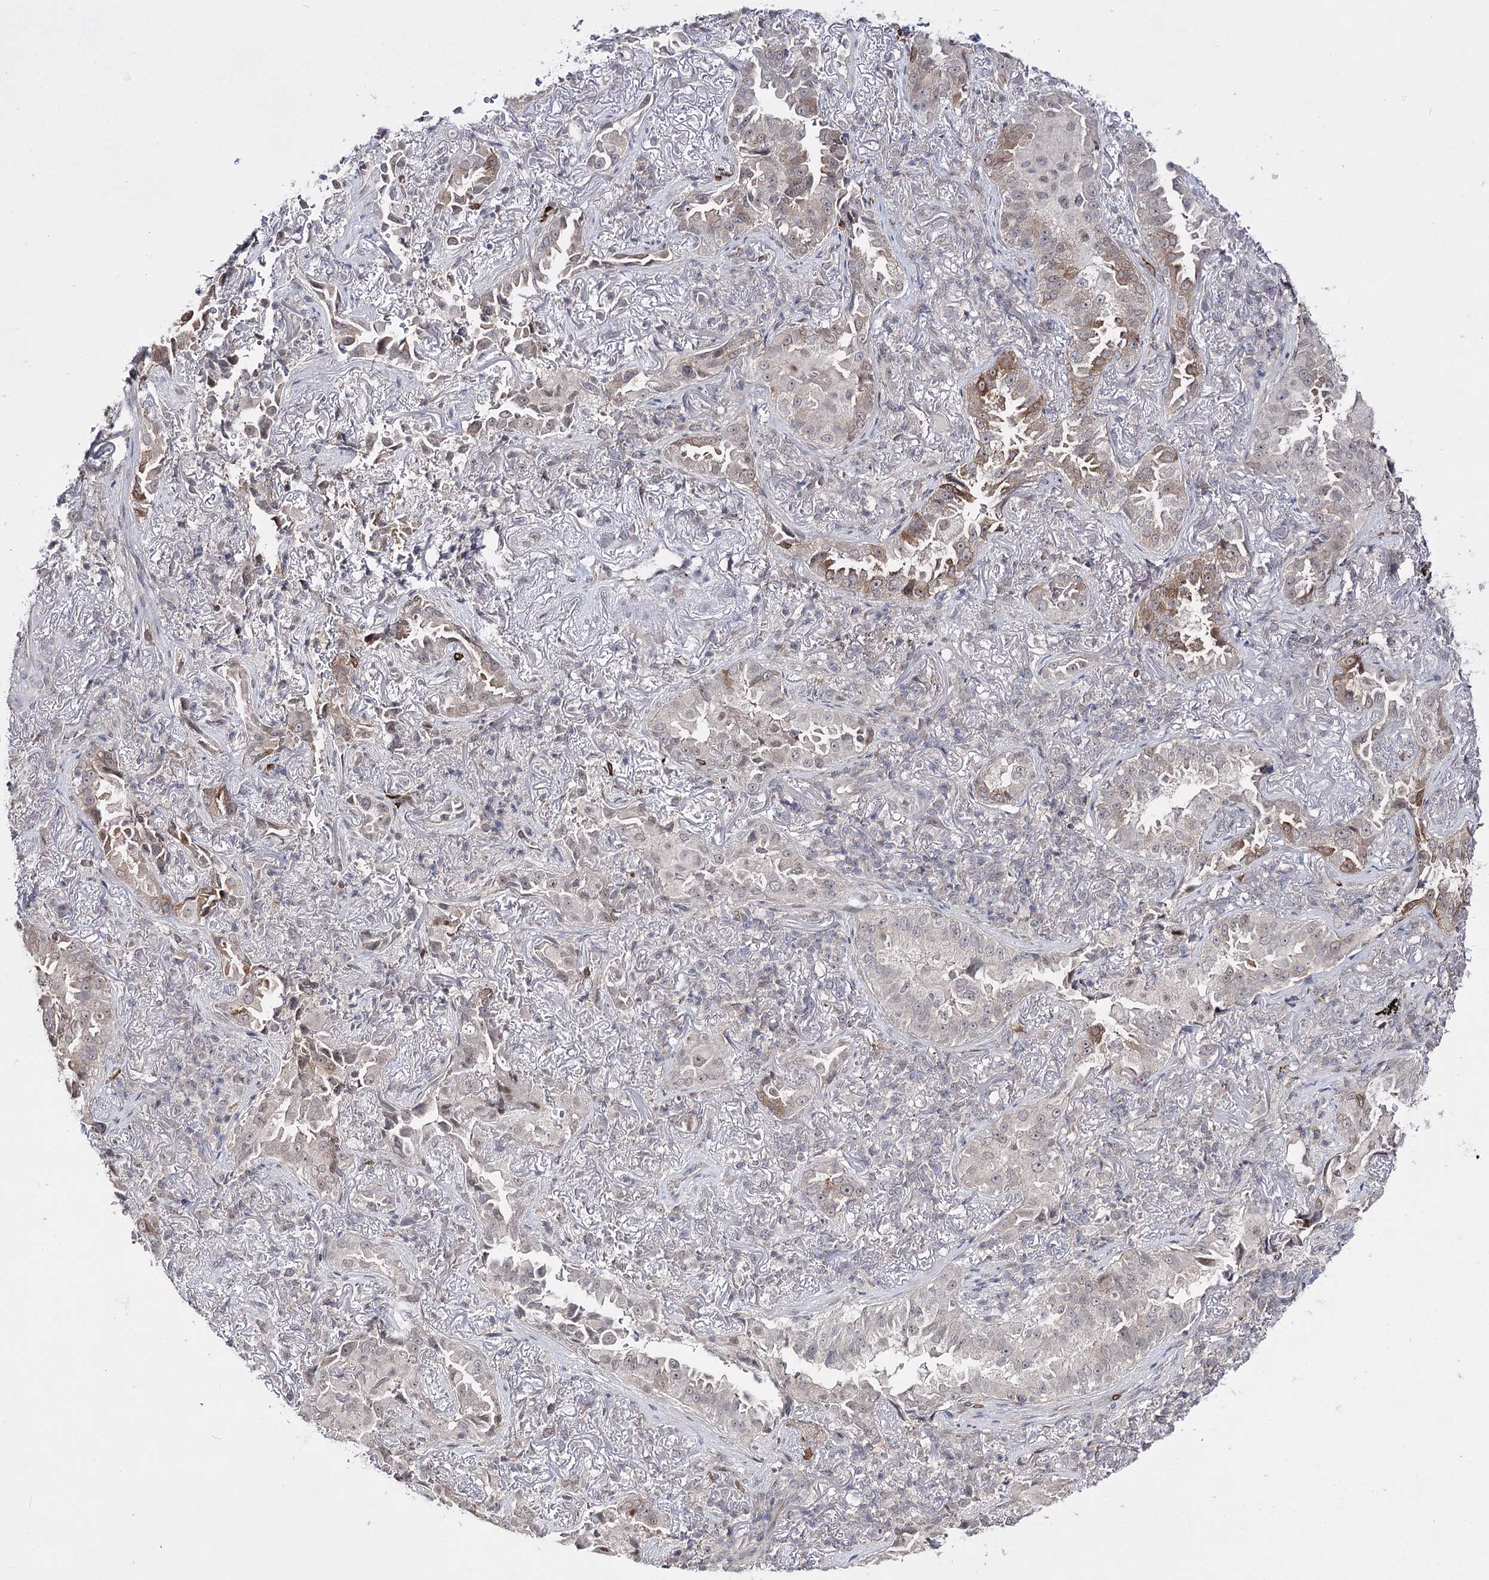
{"staining": {"intensity": "moderate", "quantity": "<25%", "location": "cytoplasmic/membranous"}, "tissue": "lung cancer", "cell_type": "Tumor cells", "image_type": "cancer", "snomed": [{"axis": "morphology", "description": "Adenocarcinoma, NOS"}, {"axis": "topography", "description": "Lung"}], "caption": "Lung adenocarcinoma was stained to show a protein in brown. There is low levels of moderate cytoplasmic/membranous expression in approximately <25% of tumor cells. The protein of interest is shown in brown color, while the nuclei are stained blue.", "gene": "HSD11B2", "patient": {"sex": "female", "age": 69}}